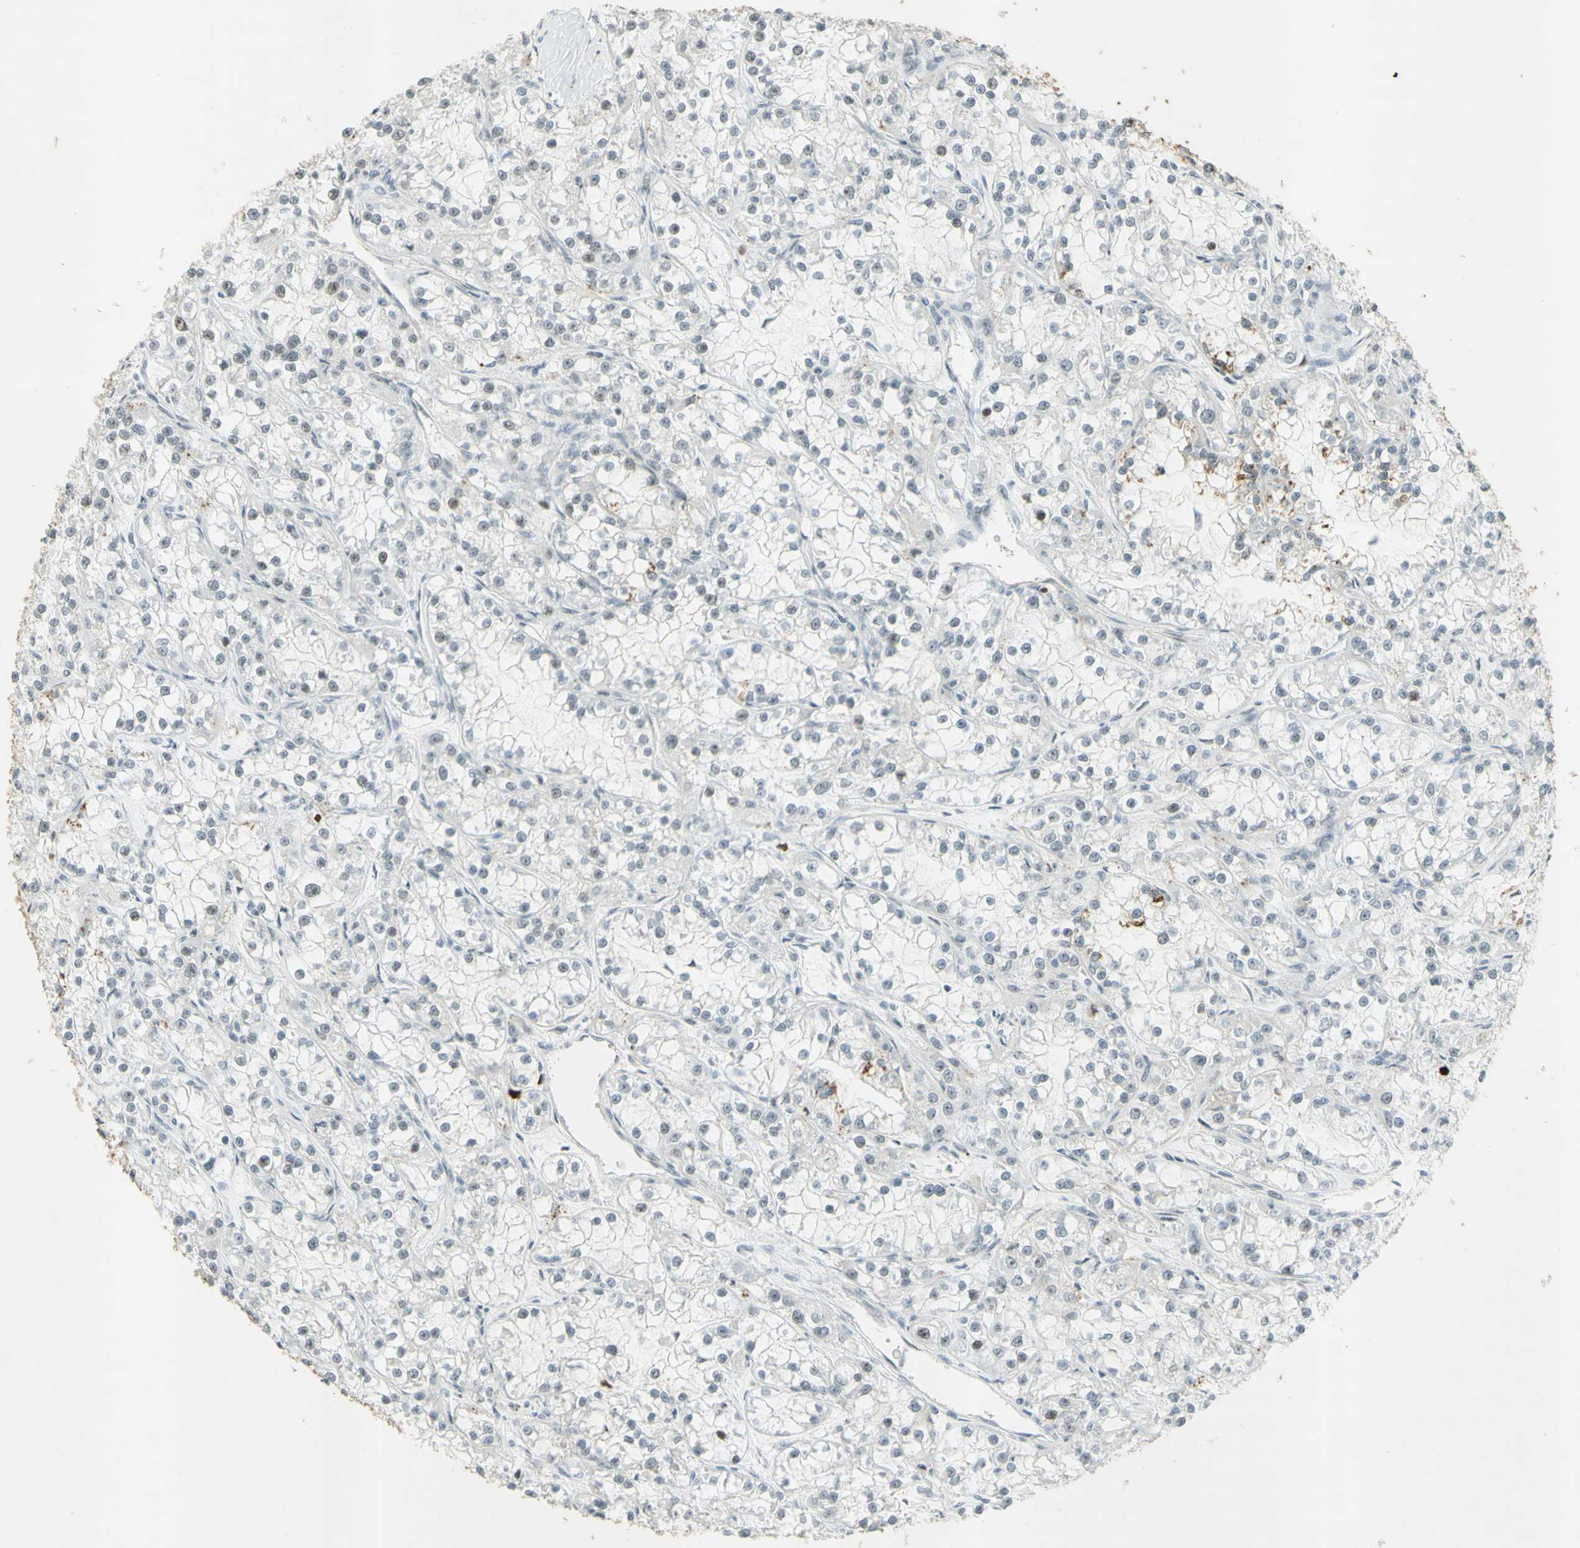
{"staining": {"intensity": "moderate", "quantity": "<25%", "location": "nuclear"}, "tissue": "renal cancer", "cell_type": "Tumor cells", "image_type": "cancer", "snomed": [{"axis": "morphology", "description": "Adenocarcinoma, NOS"}, {"axis": "topography", "description": "Kidney"}], "caption": "Protein positivity by IHC shows moderate nuclear positivity in about <25% of tumor cells in renal adenocarcinoma.", "gene": "IRF1", "patient": {"sex": "female", "age": 52}}